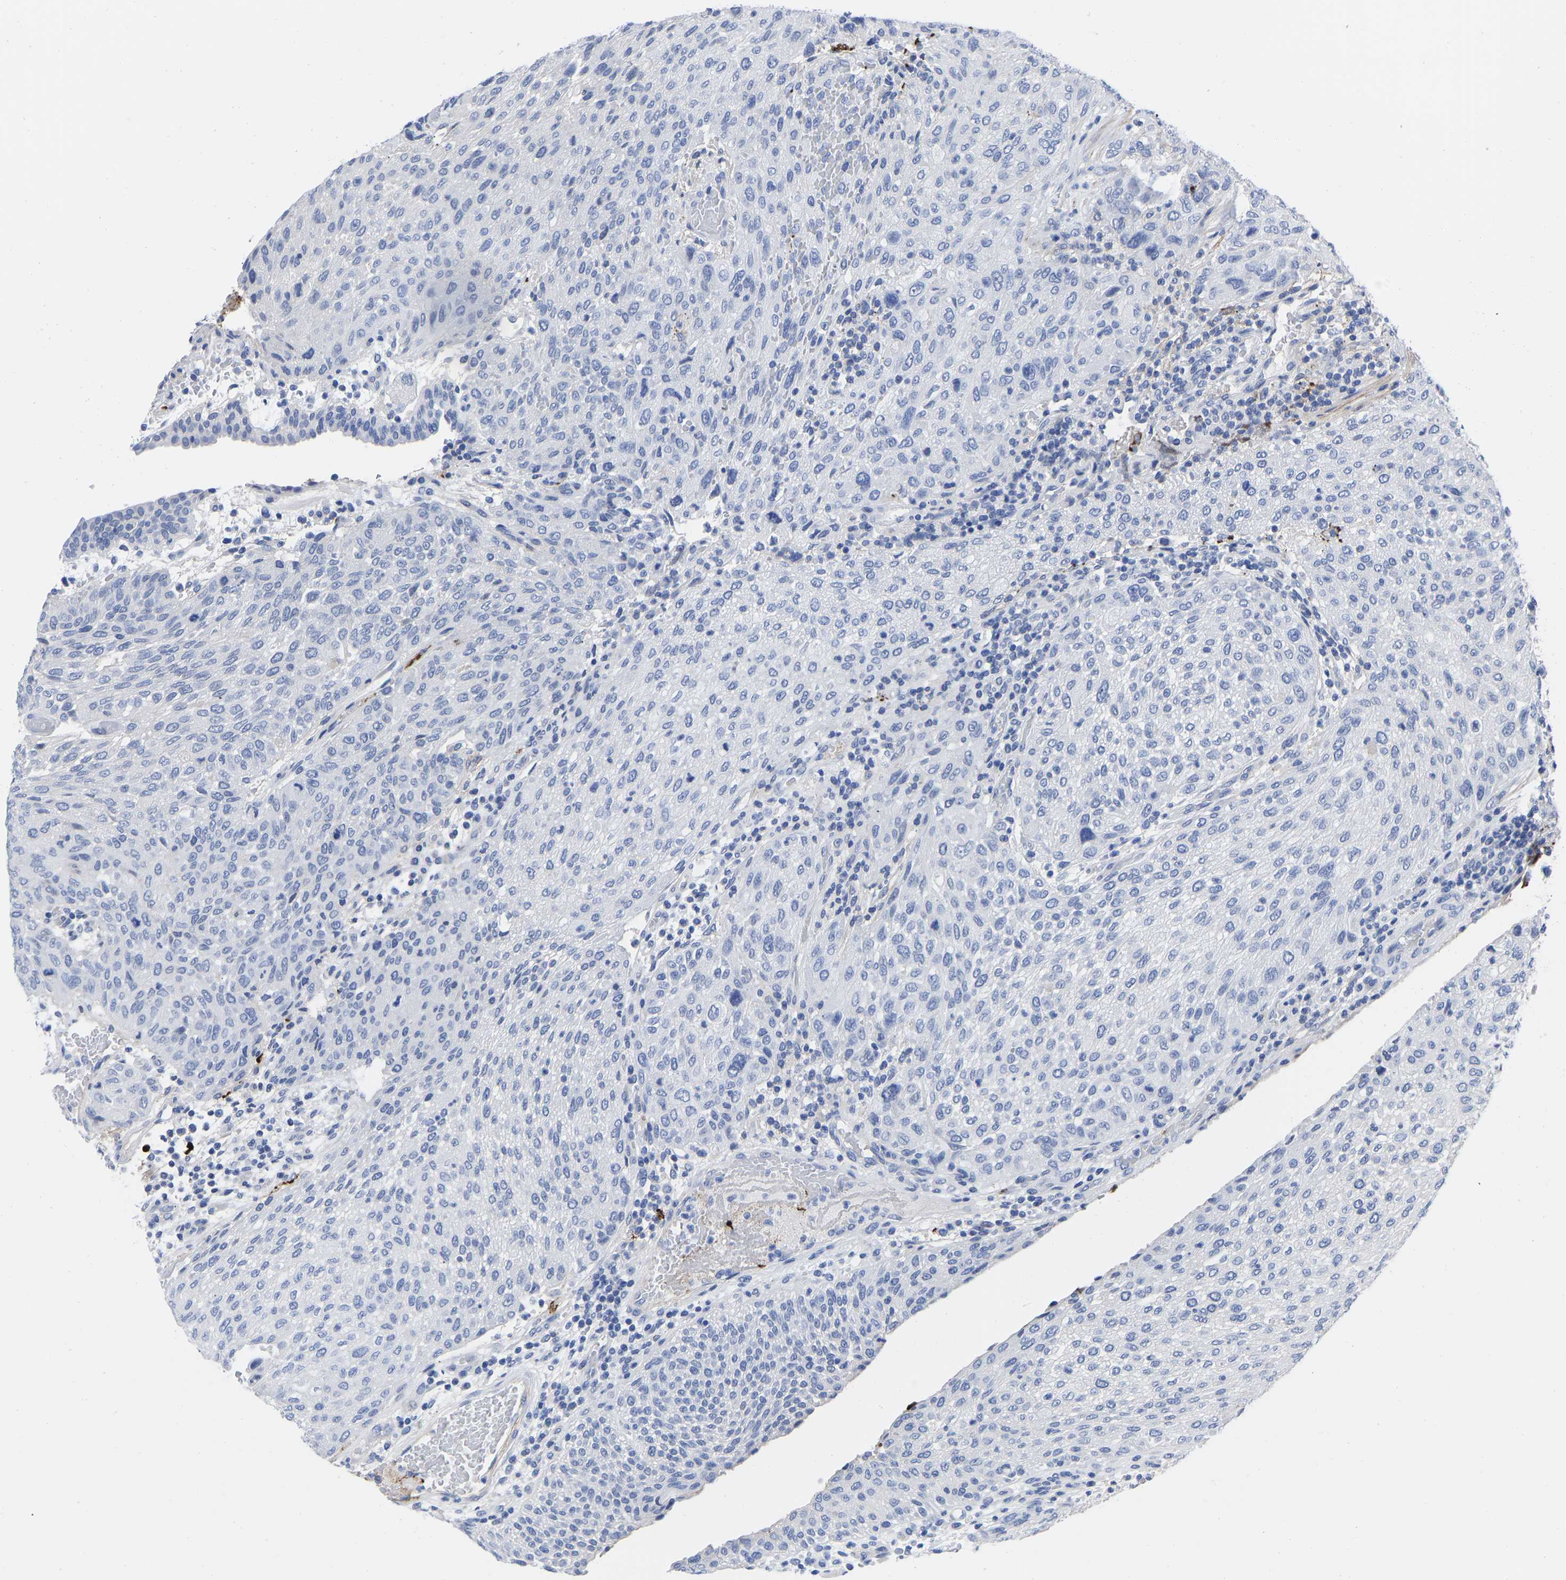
{"staining": {"intensity": "negative", "quantity": "none", "location": "none"}, "tissue": "urothelial cancer", "cell_type": "Tumor cells", "image_type": "cancer", "snomed": [{"axis": "morphology", "description": "Urothelial carcinoma, Low grade"}, {"axis": "morphology", "description": "Urothelial carcinoma, High grade"}, {"axis": "topography", "description": "Urinary bladder"}], "caption": "Micrograph shows no protein staining in tumor cells of urothelial cancer tissue. Brightfield microscopy of IHC stained with DAB (3,3'-diaminobenzidine) (brown) and hematoxylin (blue), captured at high magnification.", "gene": "GPA33", "patient": {"sex": "male", "age": 35}}